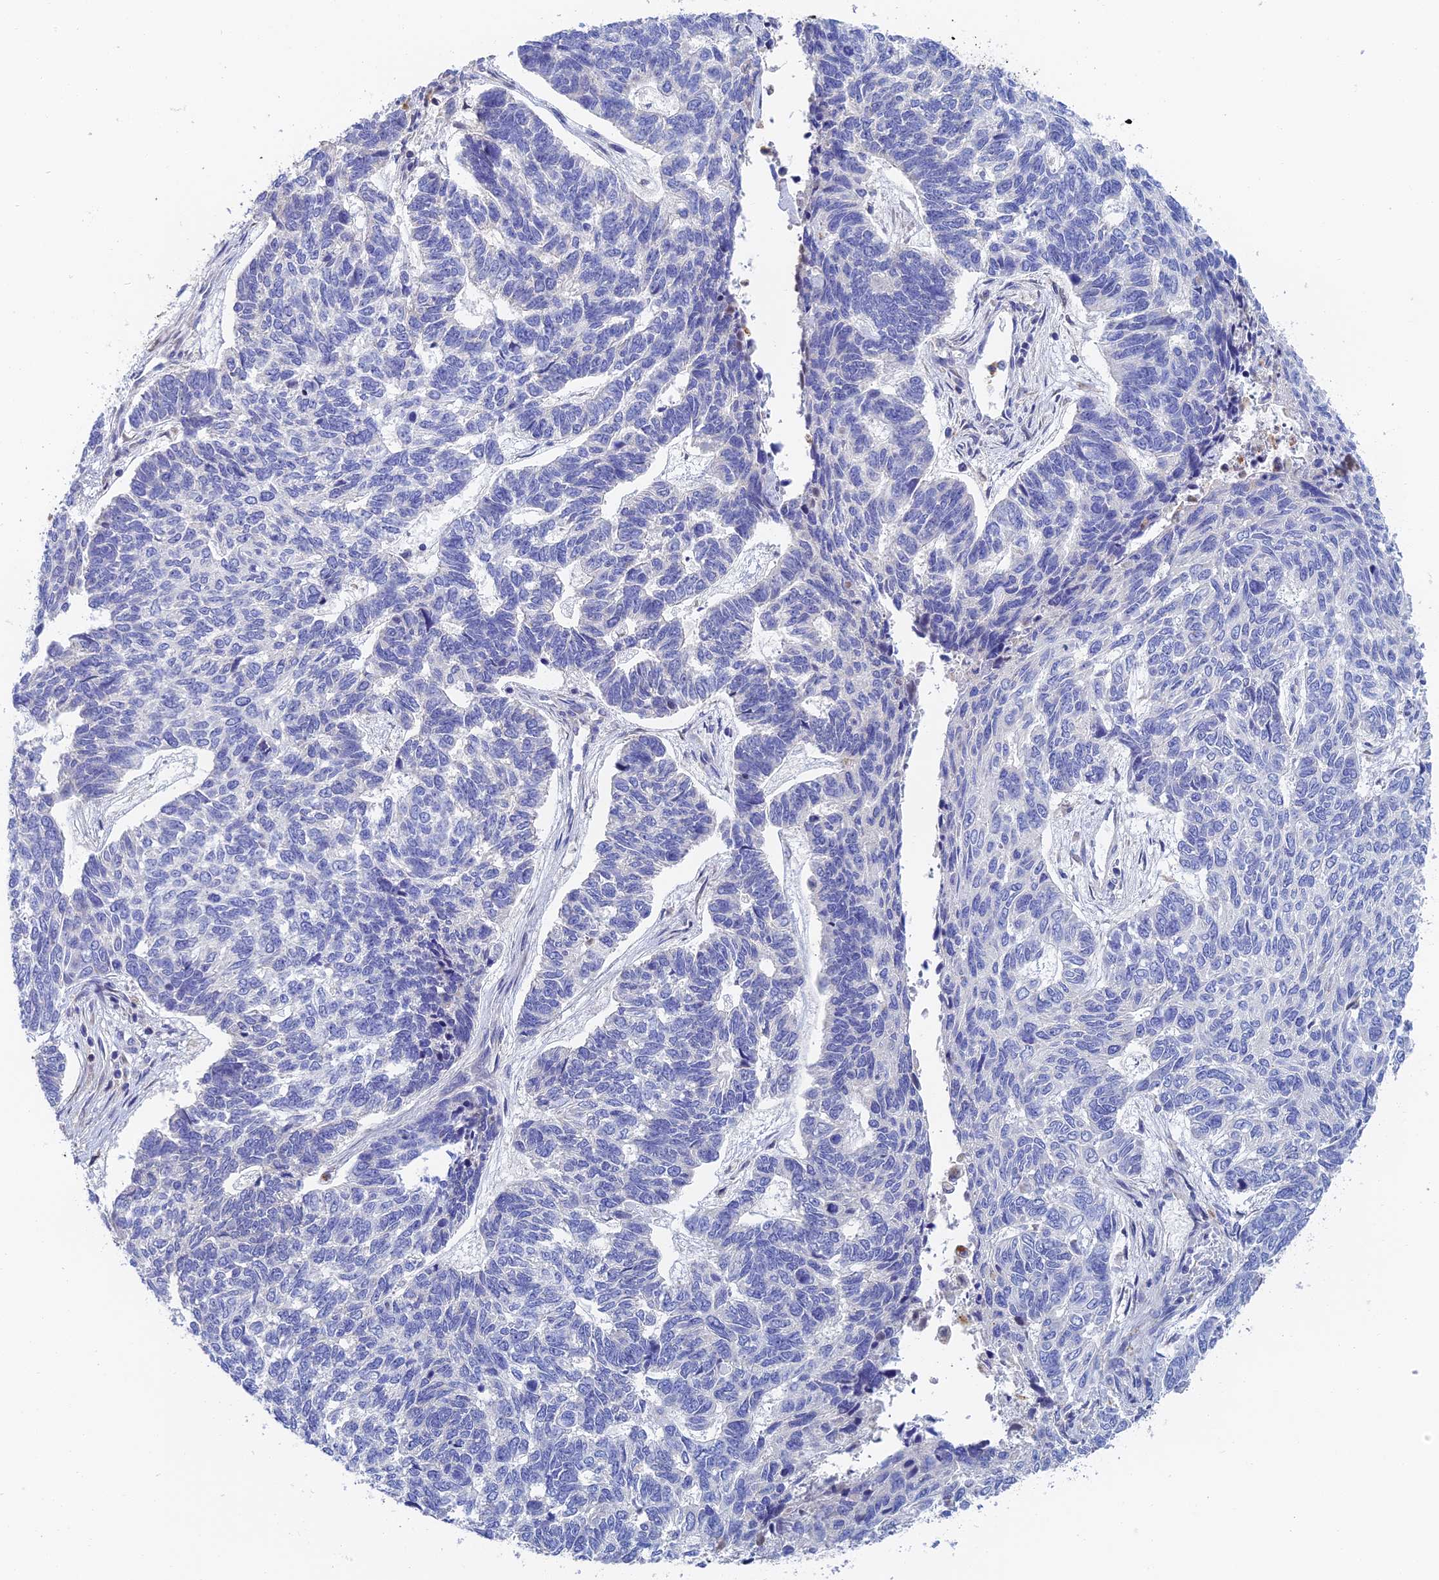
{"staining": {"intensity": "negative", "quantity": "none", "location": "none"}, "tissue": "skin cancer", "cell_type": "Tumor cells", "image_type": "cancer", "snomed": [{"axis": "morphology", "description": "Basal cell carcinoma"}, {"axis": "topography", "description": "Skin"}], "caption": "Immunohistochemistry photomicrograph of skin cancer (basal cell carcinoma) stained for a protein (brown), which demonstrates no expression in tumor cells. (Stains: DAB immunohistochemistry with hematoxylin counter stain, Microscopy: brightfield microscopy at high magnification).", "gene": "RPGRIP1L", "patient": {"sex": "female", "age": 65}}